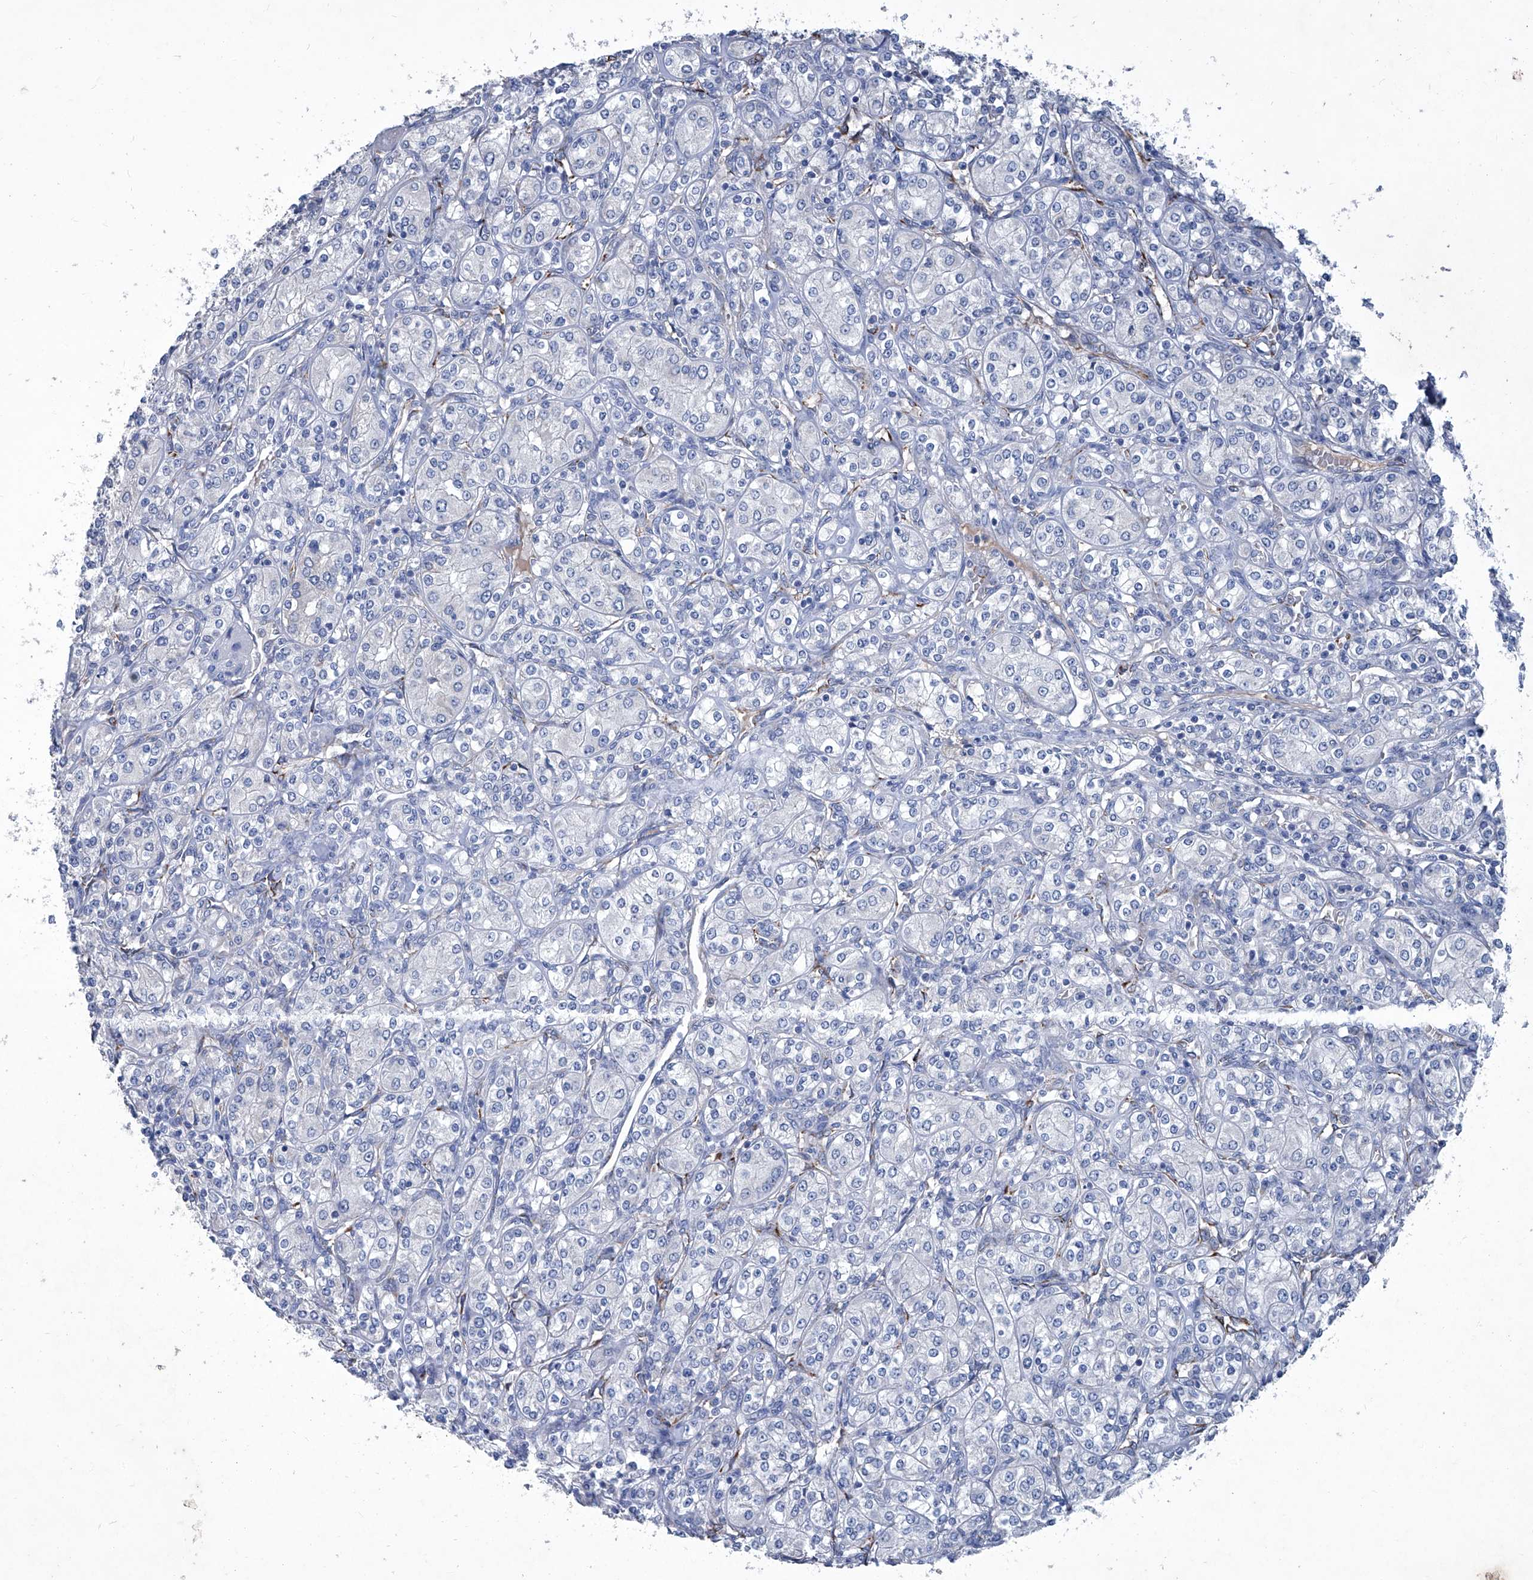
{"staining": {"intensity": "negative", "quantity": "none", "location": "none"}, "tissue": "renal cancer", "cell_type": "Tumor cells", "image_type": "cancer", "snomed": [{"axis": "morphology", "description": "Adenocarcinoma, NOS"}, {"axis": "topography", "description": "Kidney"}], "caption": "The IHC histopathology image has no significant positivity in tumor cells of renal cancer (adenocarcinoma) tissue.", "gene": "MTARC1", "patient": {"sex": "male", "age": 77}}